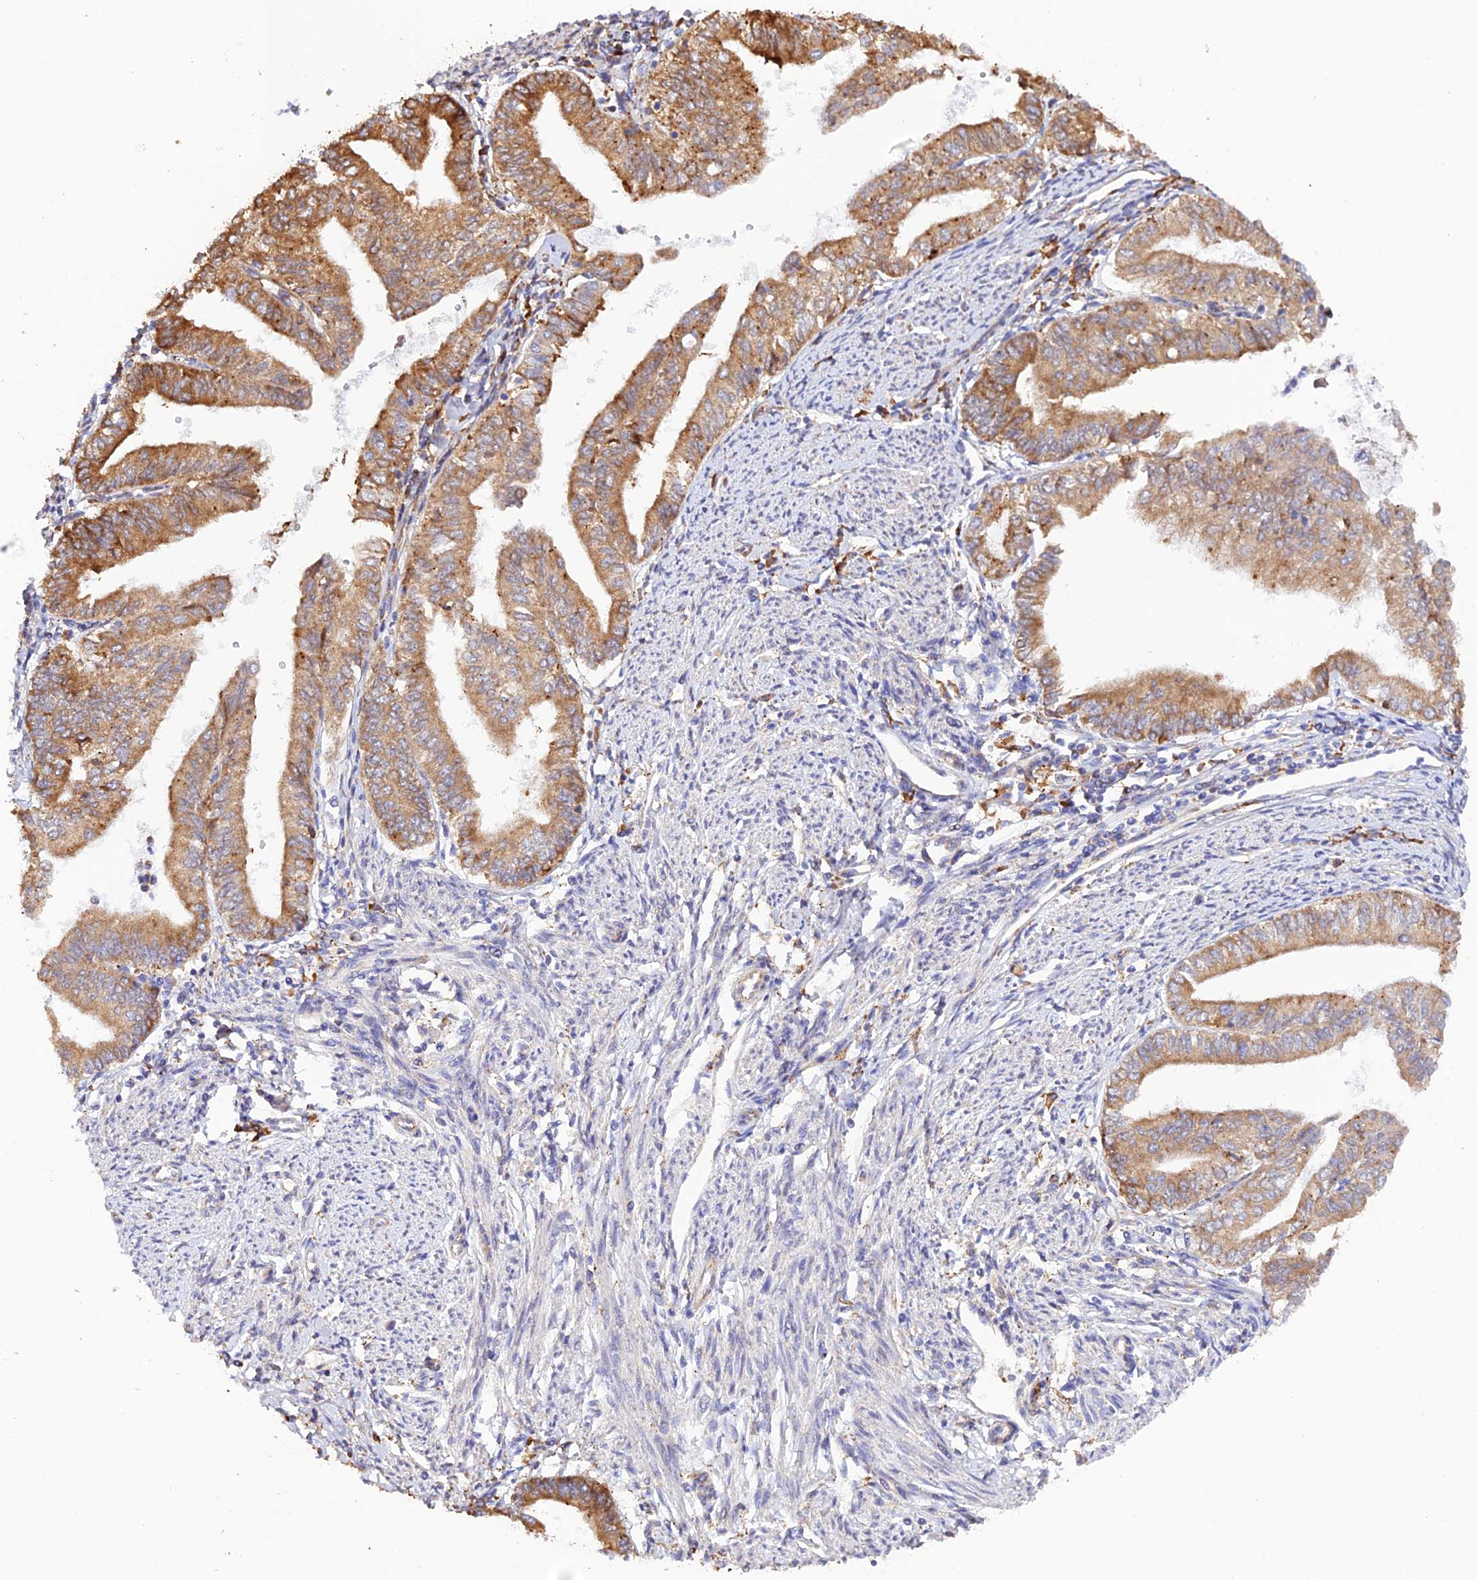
{"staining": {"intensity": "moderate", "quantity": ">75%", "location": "cytoplasmic/membranous"}, "tissue": "endometrial cancer", "cell_type": "Tumor cells", "image_type": "cancer", "snomed": [{"axis": "morphology", "description": "Adenocarcinoma, NOS"}, {"axis": "topography", "description": "Endometrium"}], "caption": "The immunohistochemical stain shows moderate cytoplasmic/membranous staining in tumor cells of endometrial cancer (adenocarcinoma) tissue. (IHC, brightfield microscopy, high magnification).", "gene": "RPL5", "patient": {"sex": "female", "age": 66}}